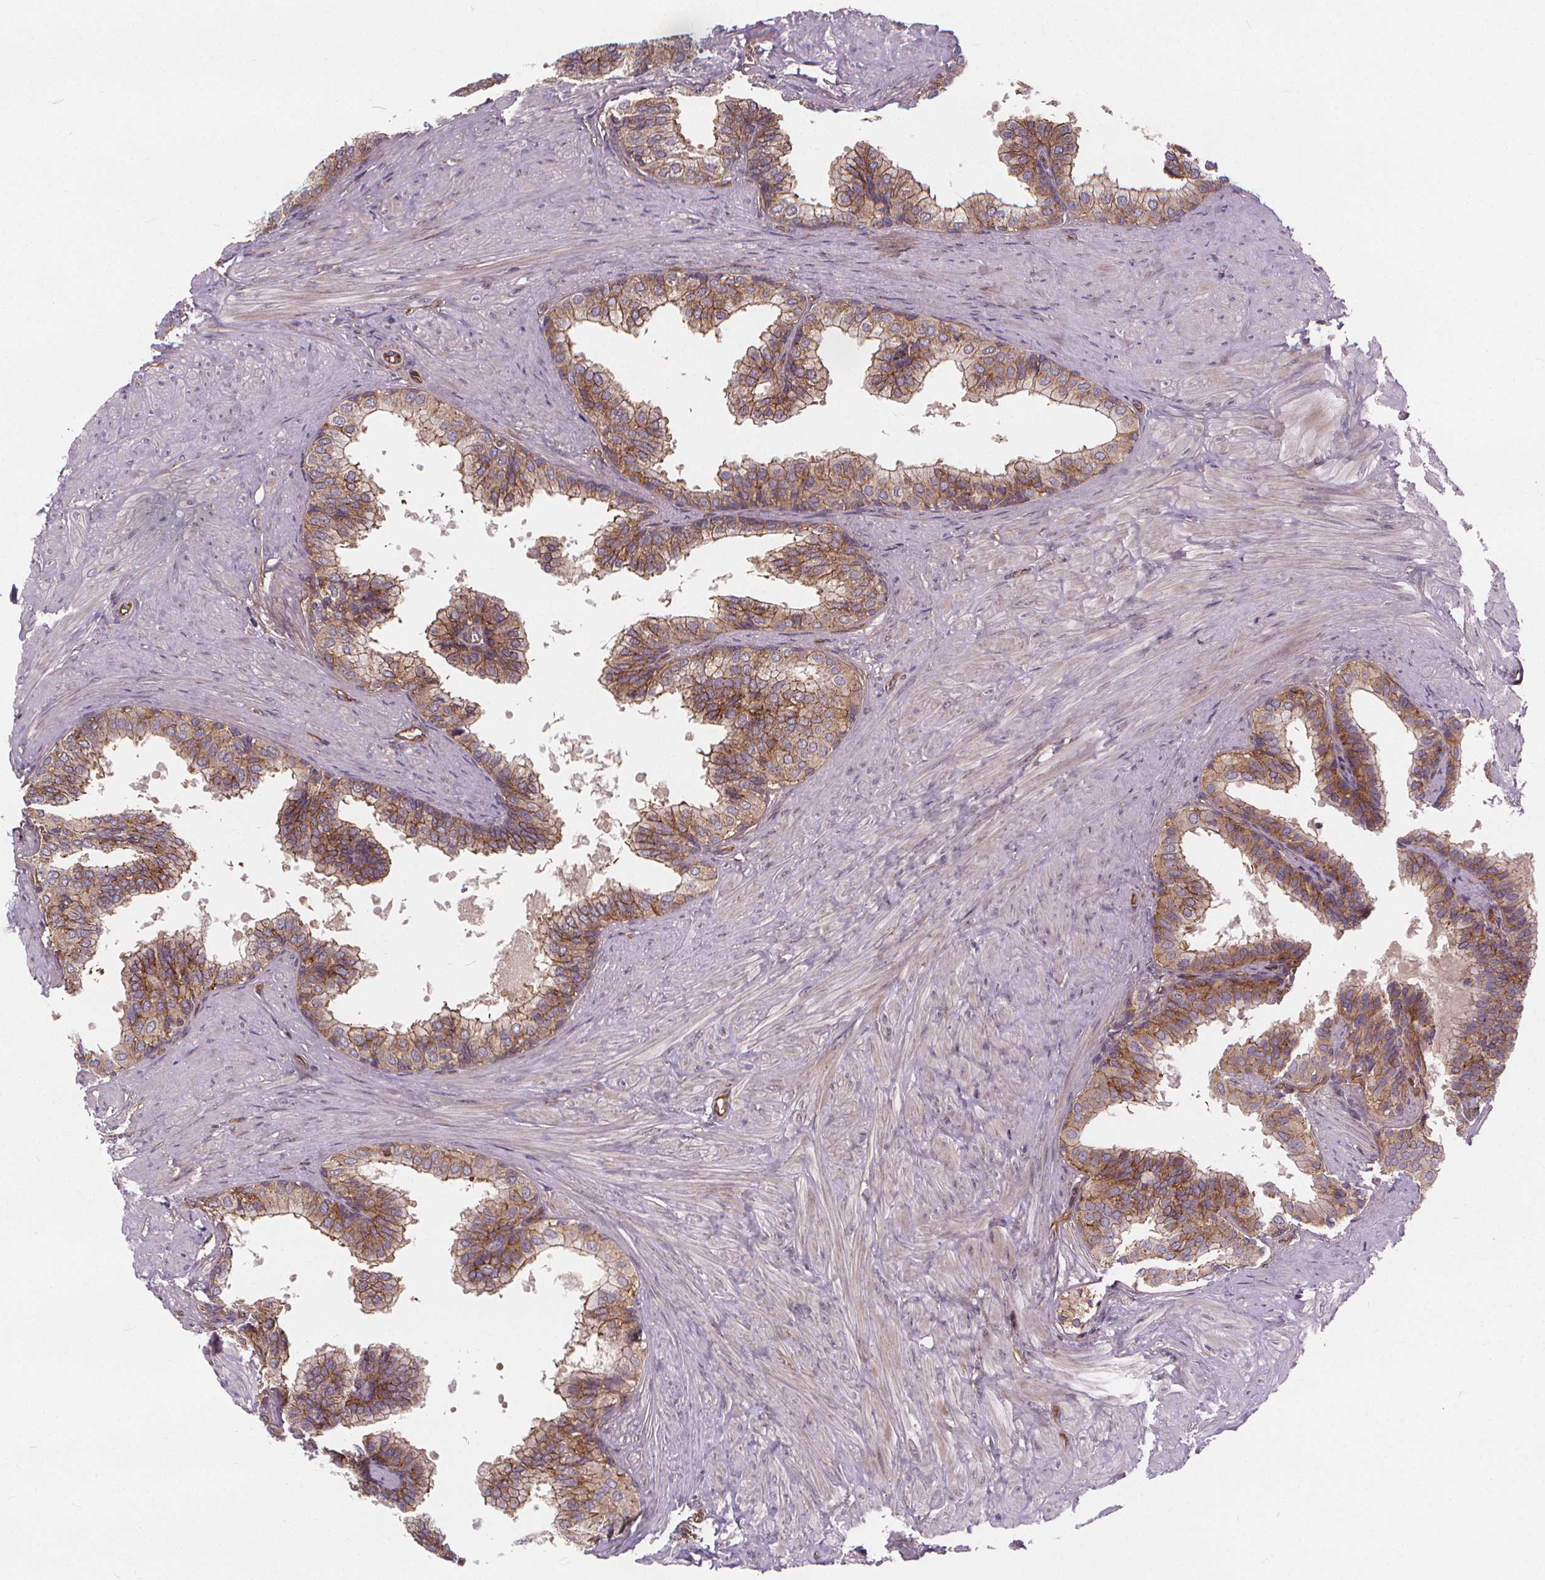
{"staining": {"intensity": "moderate", "quantity": ">75%", "location": "cytoplasmic/membranous"}, "tissue": "prostate", "cell_type": "Glandular cells", "image_type": "normal", "snomed": [{"axis": "morphology", "description": "Normal tissue, NOS"}, {"axis": "topography", "description": "Prostate"}, {"axis": "topography", "description": "Peripheral nerve tissue"}], "caption": "Protein expression analysis of unremarkable prostate displays moderate cytoplasmic/membranous positivity in approximately >75% of glandular cells.", "gene": "CLINT1", "patient": {"sex": "male", "age": 55}}